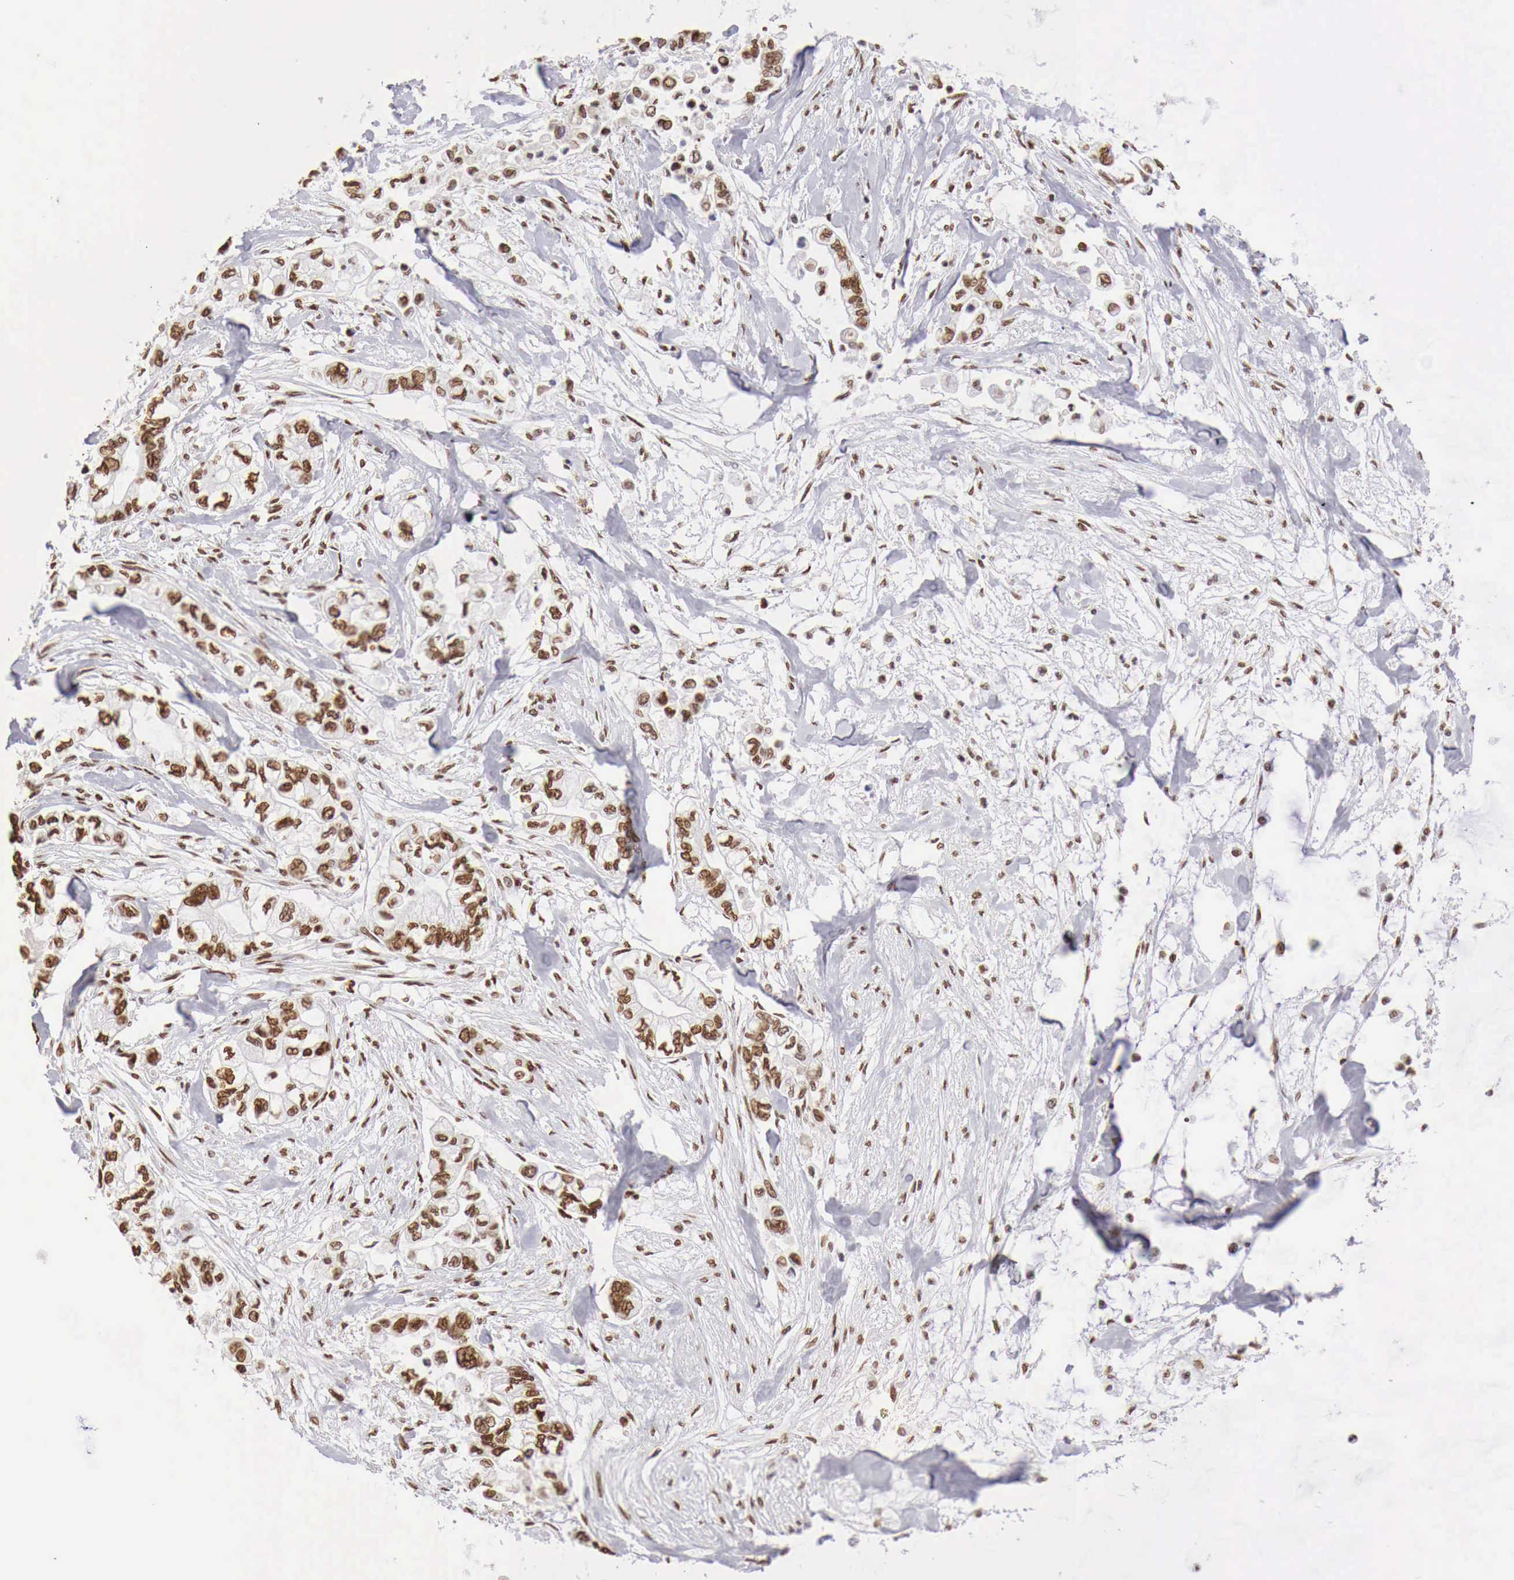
{"staining": {"intensity": "strong", "quantity": ">75%", "location": "nuclear"}, "tissue": "pancreatic cancer", "cell_type": "Tumor cells", "image_type": "cancer", "snomed": [{"axis": "morphology", "description": "Adenocarcinoma, NOS"}, {"axis": "topography", "description": "Pancreas"}], "caption": "Immunohistochemical staining of human adenocarcinoma (pancreatic) demonstrates high levels of strong nuclear positivity in about >75% of tumor cells. The protein of interest is stained brown, and the nuclei are stained in blue (DAB IHC with brightfield microscopy, high magnification).", "gene": "DKC1", "patient": {"sex": "male", "age": 79}}